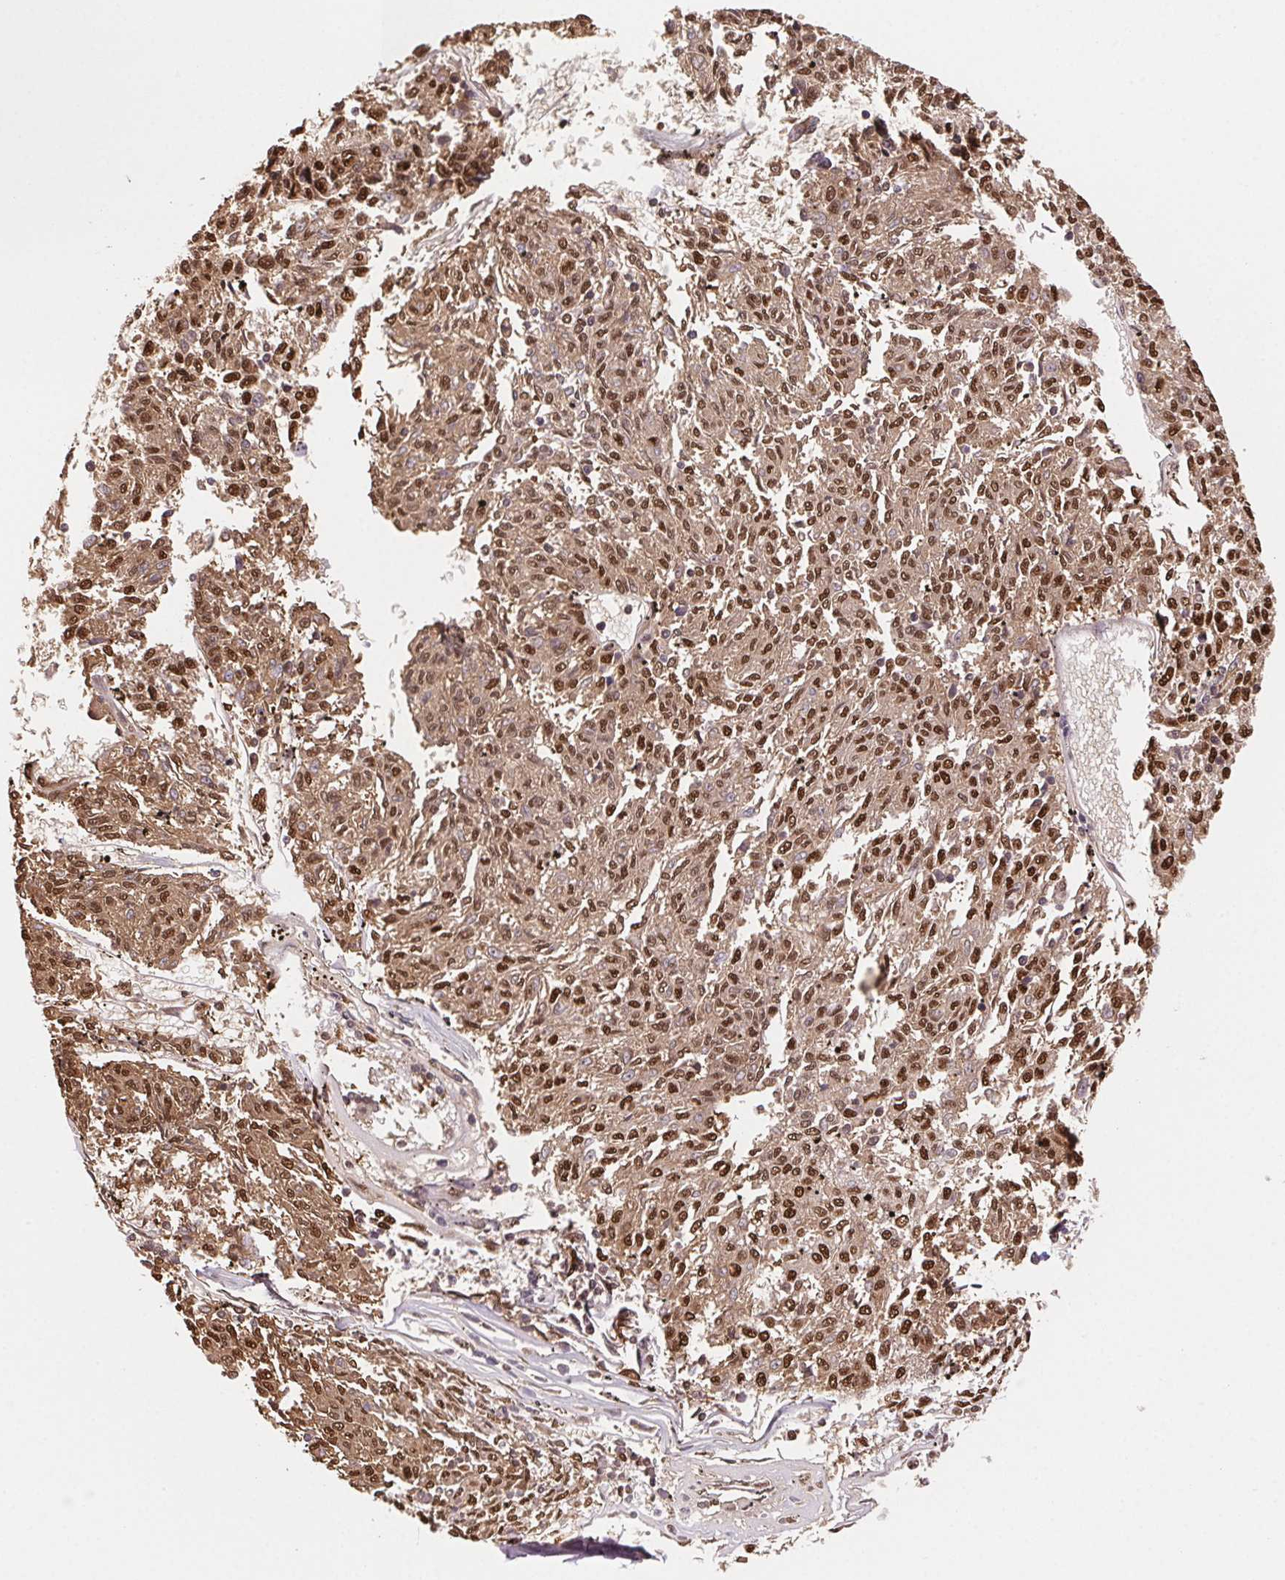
{"staining": {"intensity": "moderate", "quantity": ">75%", "location": "cytoplasmic/membranous,nuclear"}, "tissue": "melanoma", "cell_type": "Tumor cells", "image_type": "cancer", "snomed": [{"axis": "morphology", "description": "Malignant melanoma, NOS"}, {"axis": "topography", "description": "Skin"}], "caption": "This micrograph displays immunohistochemistry (IHC) staining of malignant melanoma, with medium moderate cytoplasmic/membranous and nuclear expression in approximately >75% of tumor cells.", "gene": "SET", "patient": {"sex": "female", "age": 72}}